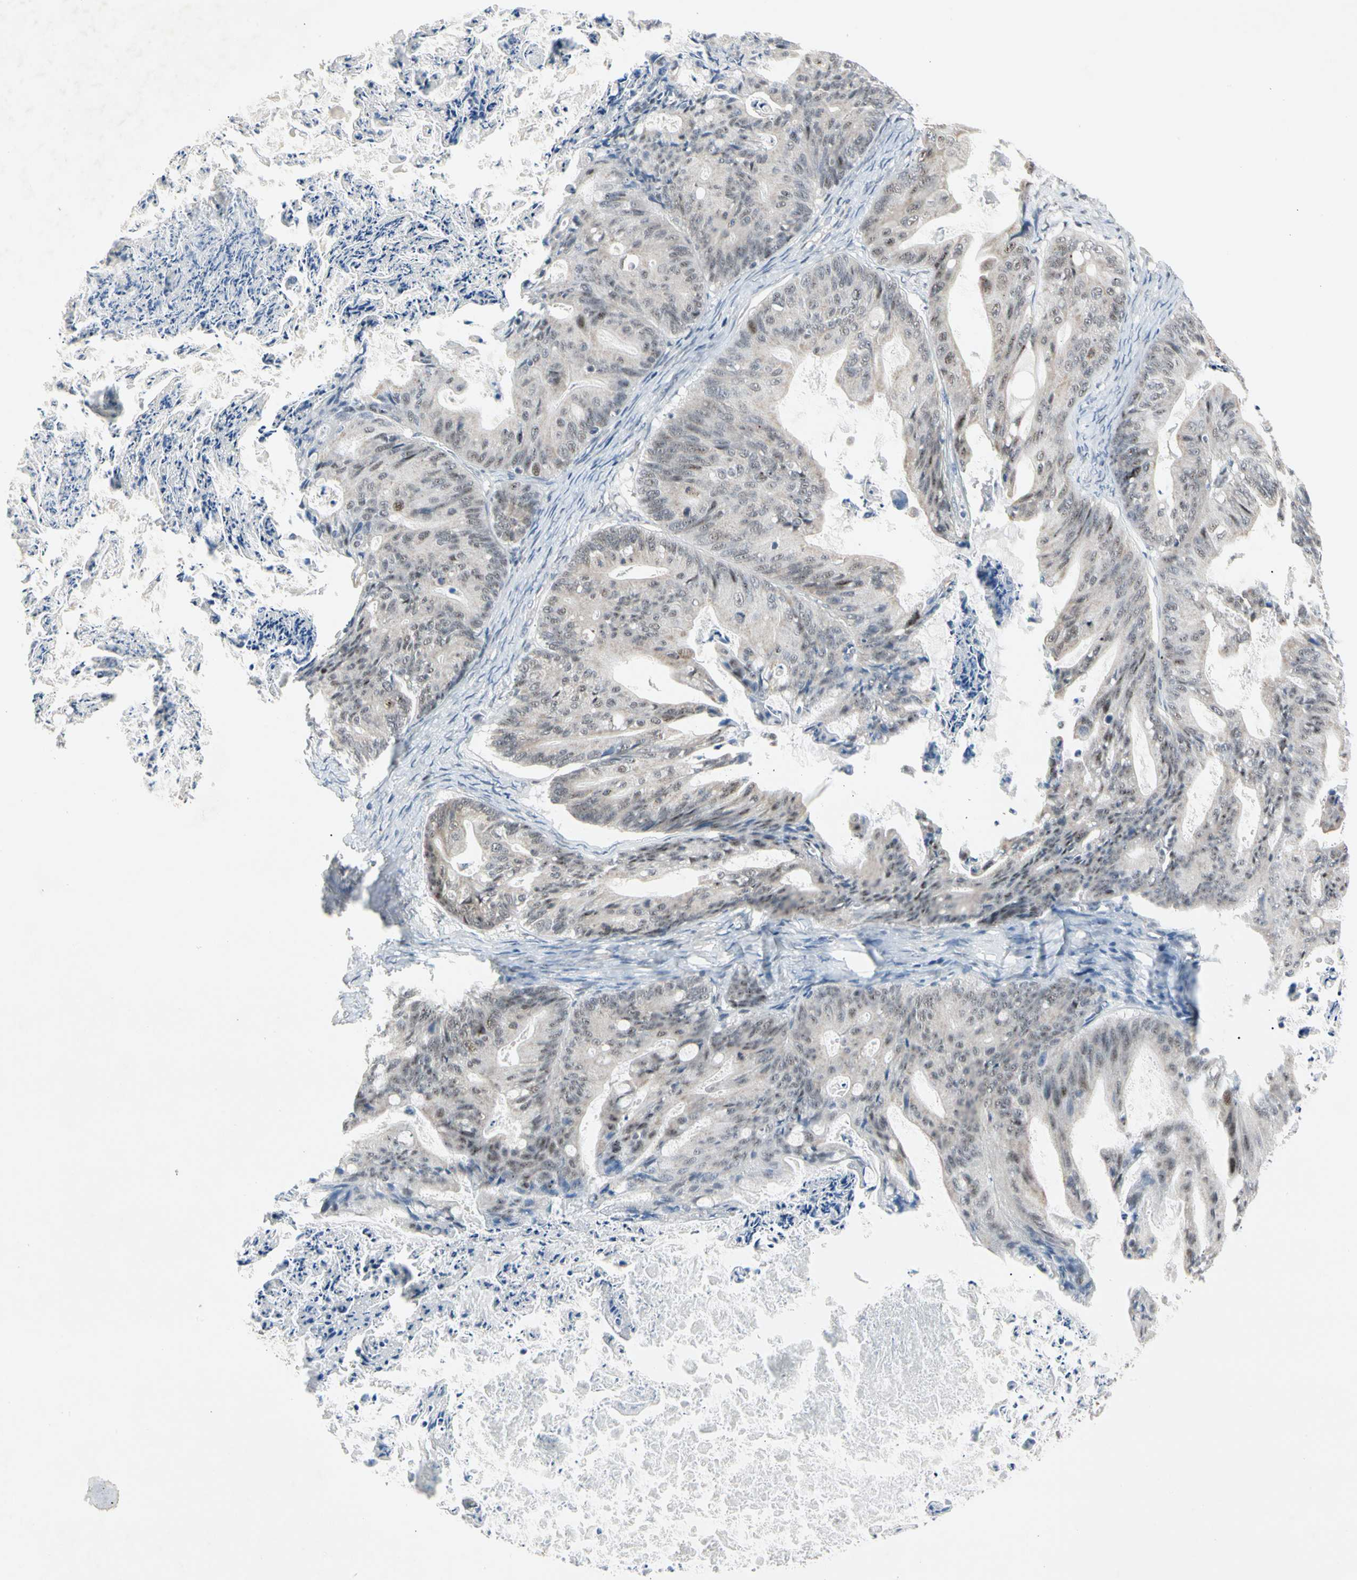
{"staining": {"intensity": "weak", "quantity": "<25%", "location": "cytoplasmic/membranous,nuclear"}, "tissue": "ovarian cancer", "cell_type": "Tumor cells", "image_type": "cancer", "snomed": [{"axis": "morphology", "description": "Cystadenocarcinoma, mucinous, NOS"}, {"axis": "topography", "description": "Ovary"}], "caption": "Ovarian mucinous cystadenocarcinoma was stained to show a protein in brown. There is no significant positivity in tumor cells. (Immunohistochemistry (ihc), brightfield microscopy, high magnification).", "gene": "MARK1", "patient": {"sex": "female", "age": 37}}